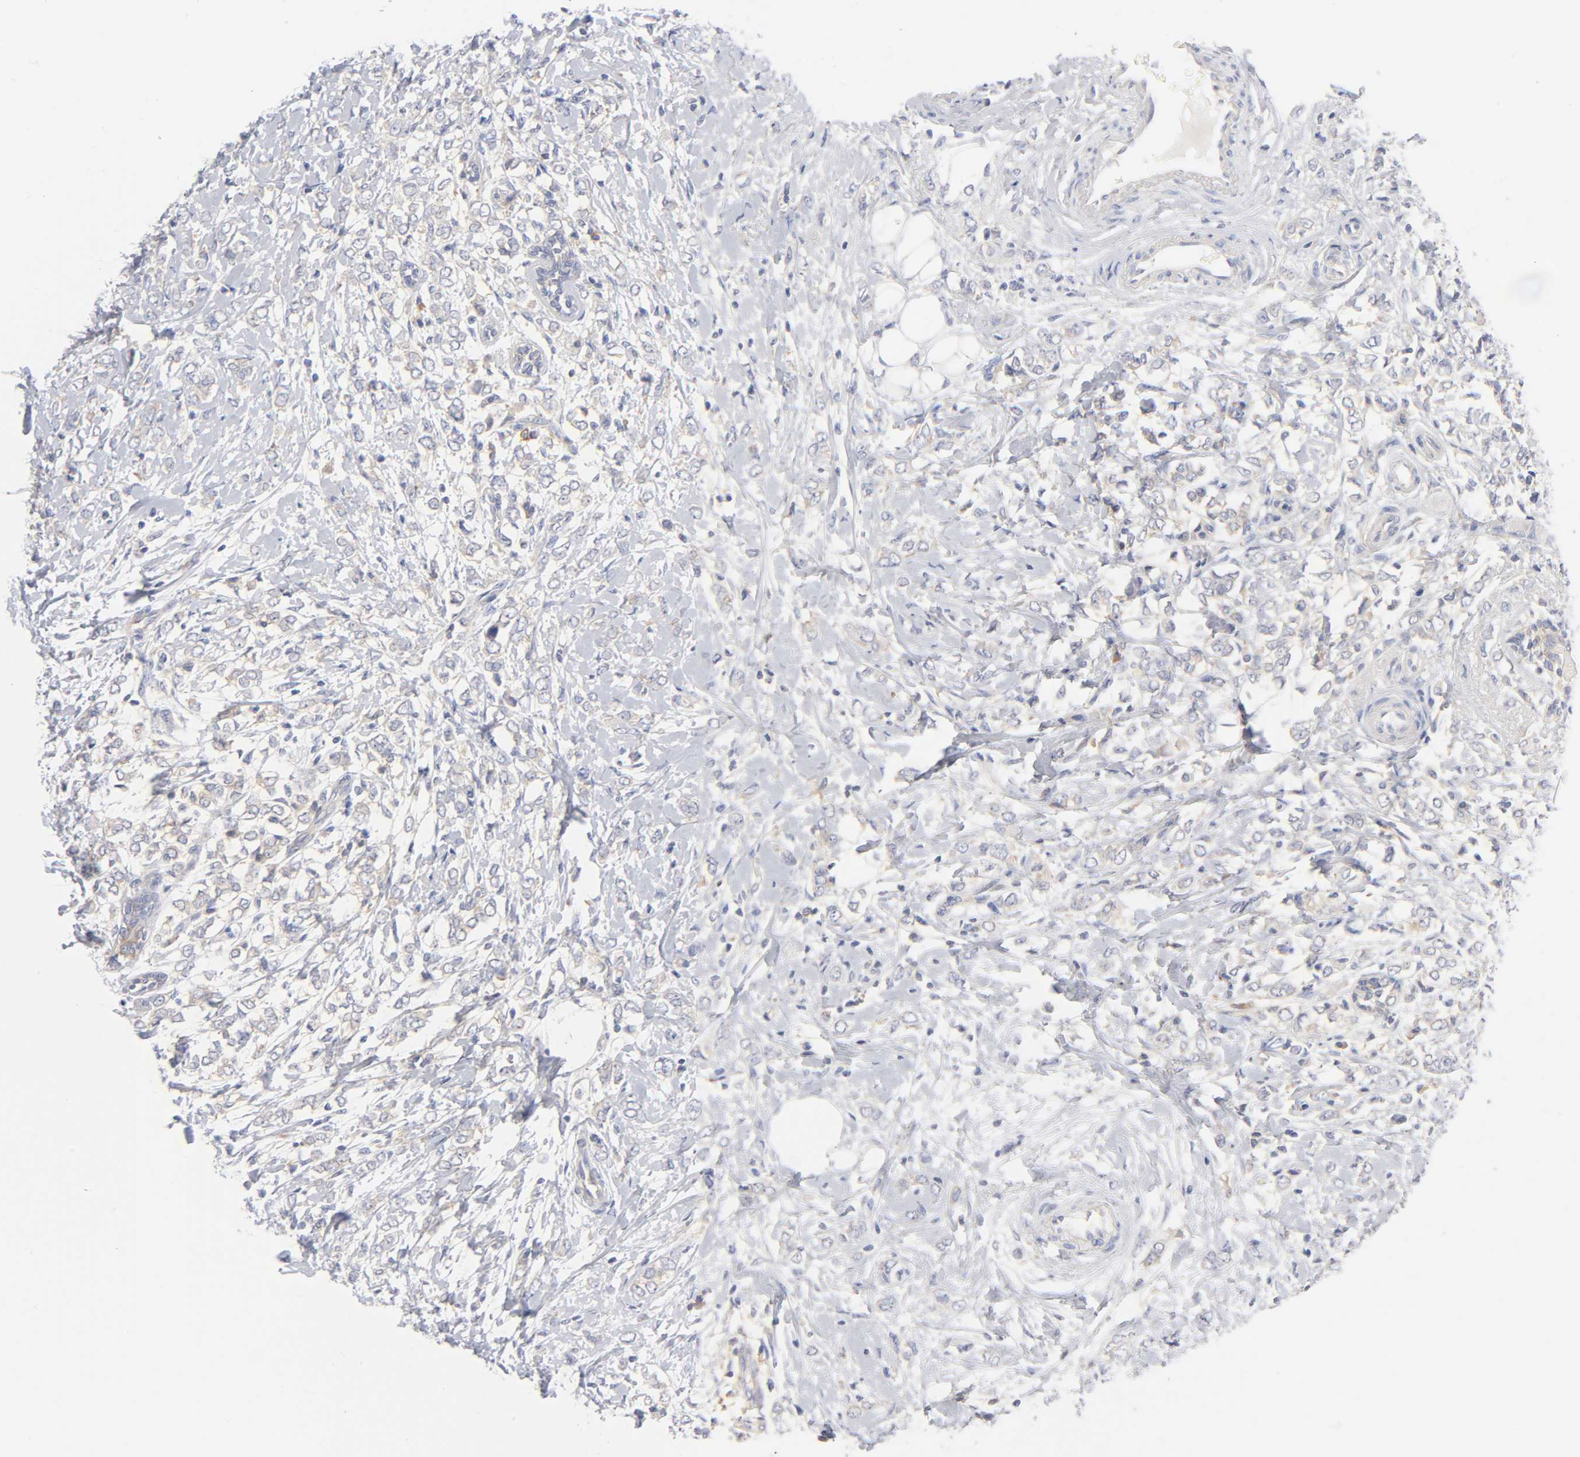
{"staining": {"intensity": "negative", "quantity": "none", "location": "none"}, "tissue": "breast cancer", "cell_type": "Tumor cells", "image_type": "cancer", "snomed": [{"axis": "morphology", "description": "Normal tissue, NOS"}, {"axis": "morphology", "description": "Lobular carcinoma"}, {"axis": "topography", "description": "Breast"}], "caption": "Immunohistochemical staining of breast cancer (lobular carcinoma) shows no significant positivity in tumor cells.", "gene": "CD86", "patient": {"sex": "female", "age": 47}}